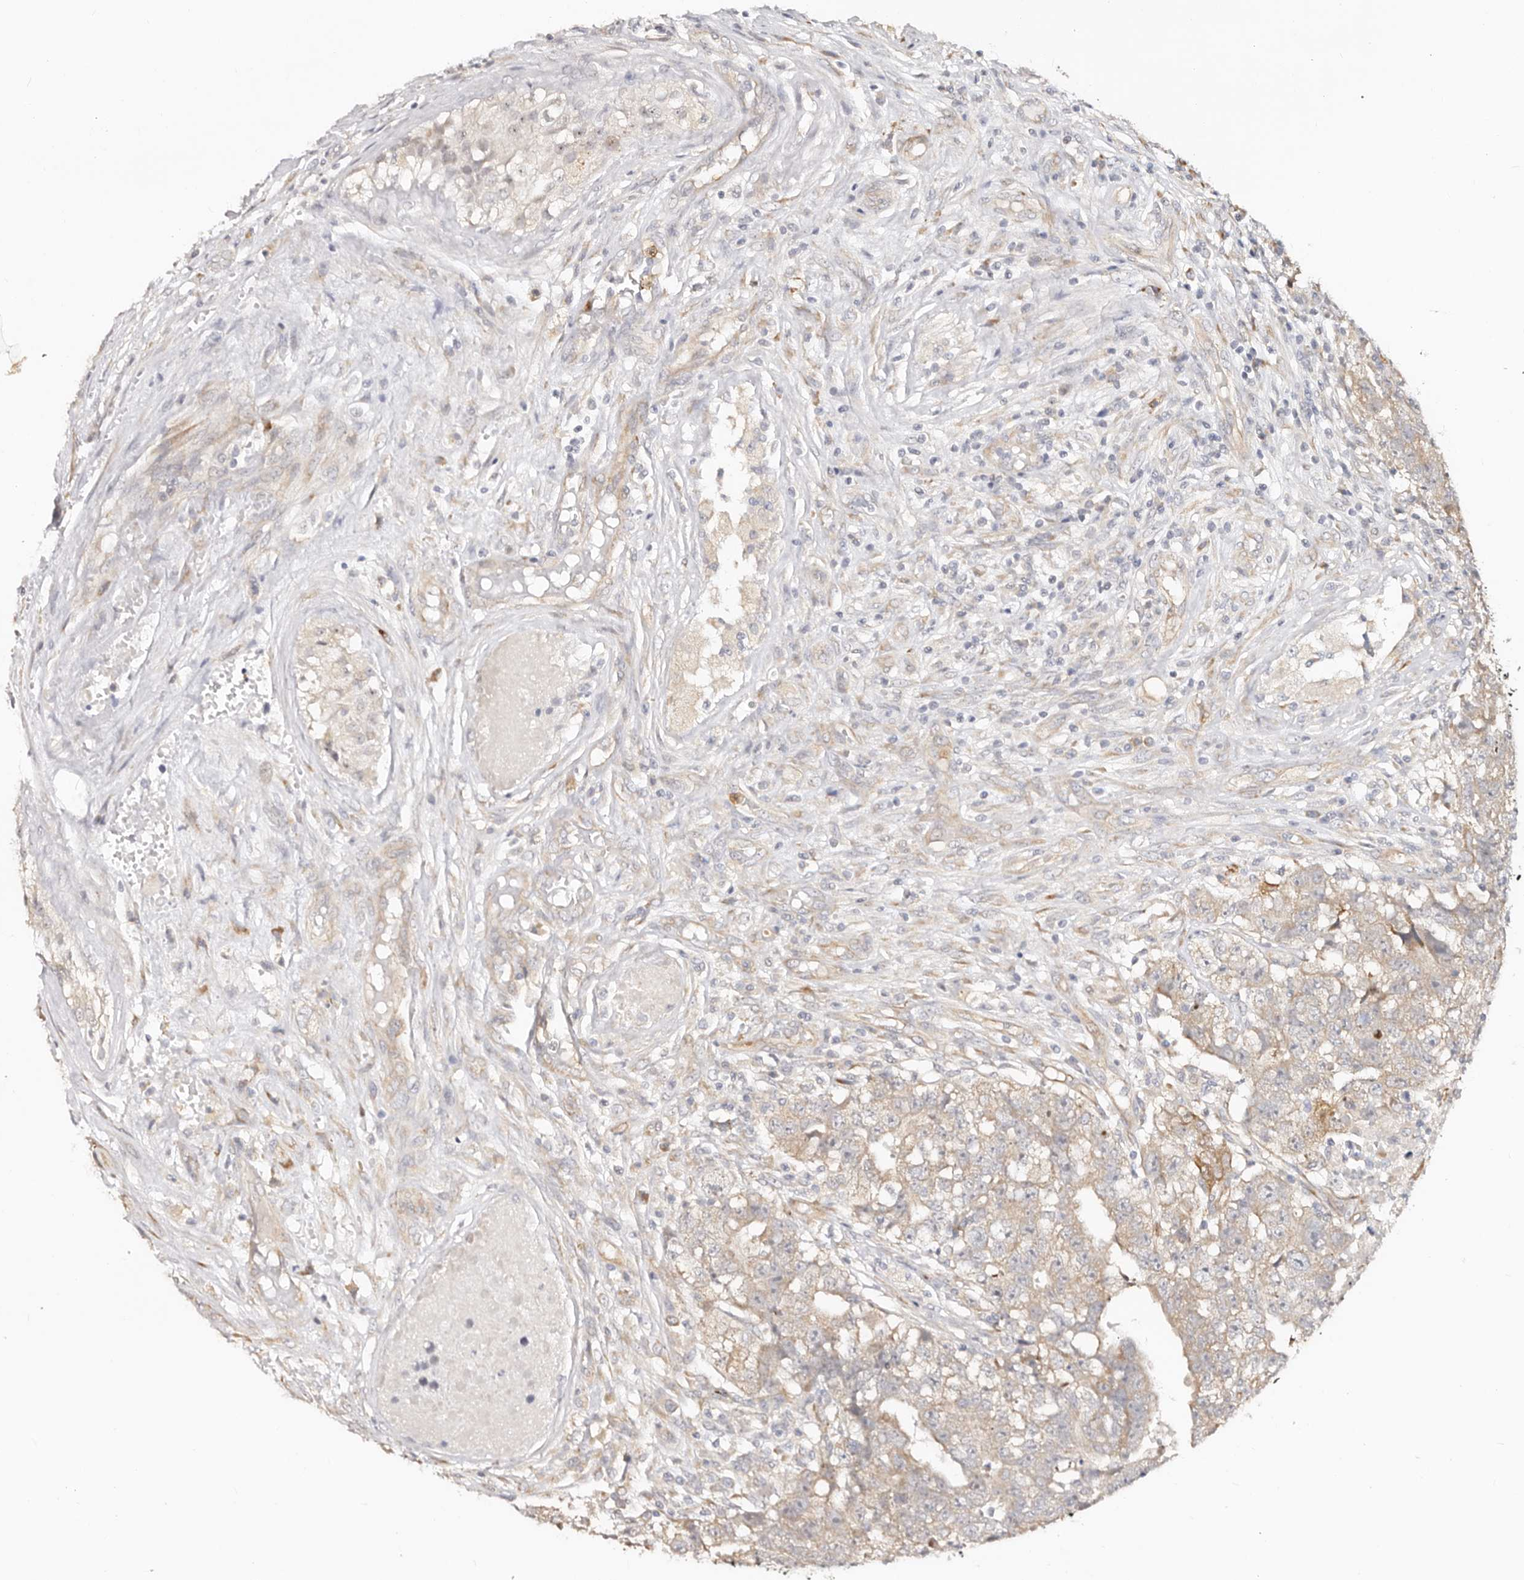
{"staining": {"intensity": "weak", "quantity": "<25%", "location": "cytoplasmic/membranous"}, "tissue": "testis cancer", "cell_type": "Tumor cells", "image_type": "cancer", "snomed": [{"axis": "morphology", "description": "Carcinoma, Embryonal, NOS"}, {"axis": "topography", "description": "Testis"}], "caption": "A micrograph of testis embryonal carcinoma stained for a protein reveals no brown staining in tumor cells.", "gene": "BCL2L15", "patient": {"sex": "male", "age": 25}}